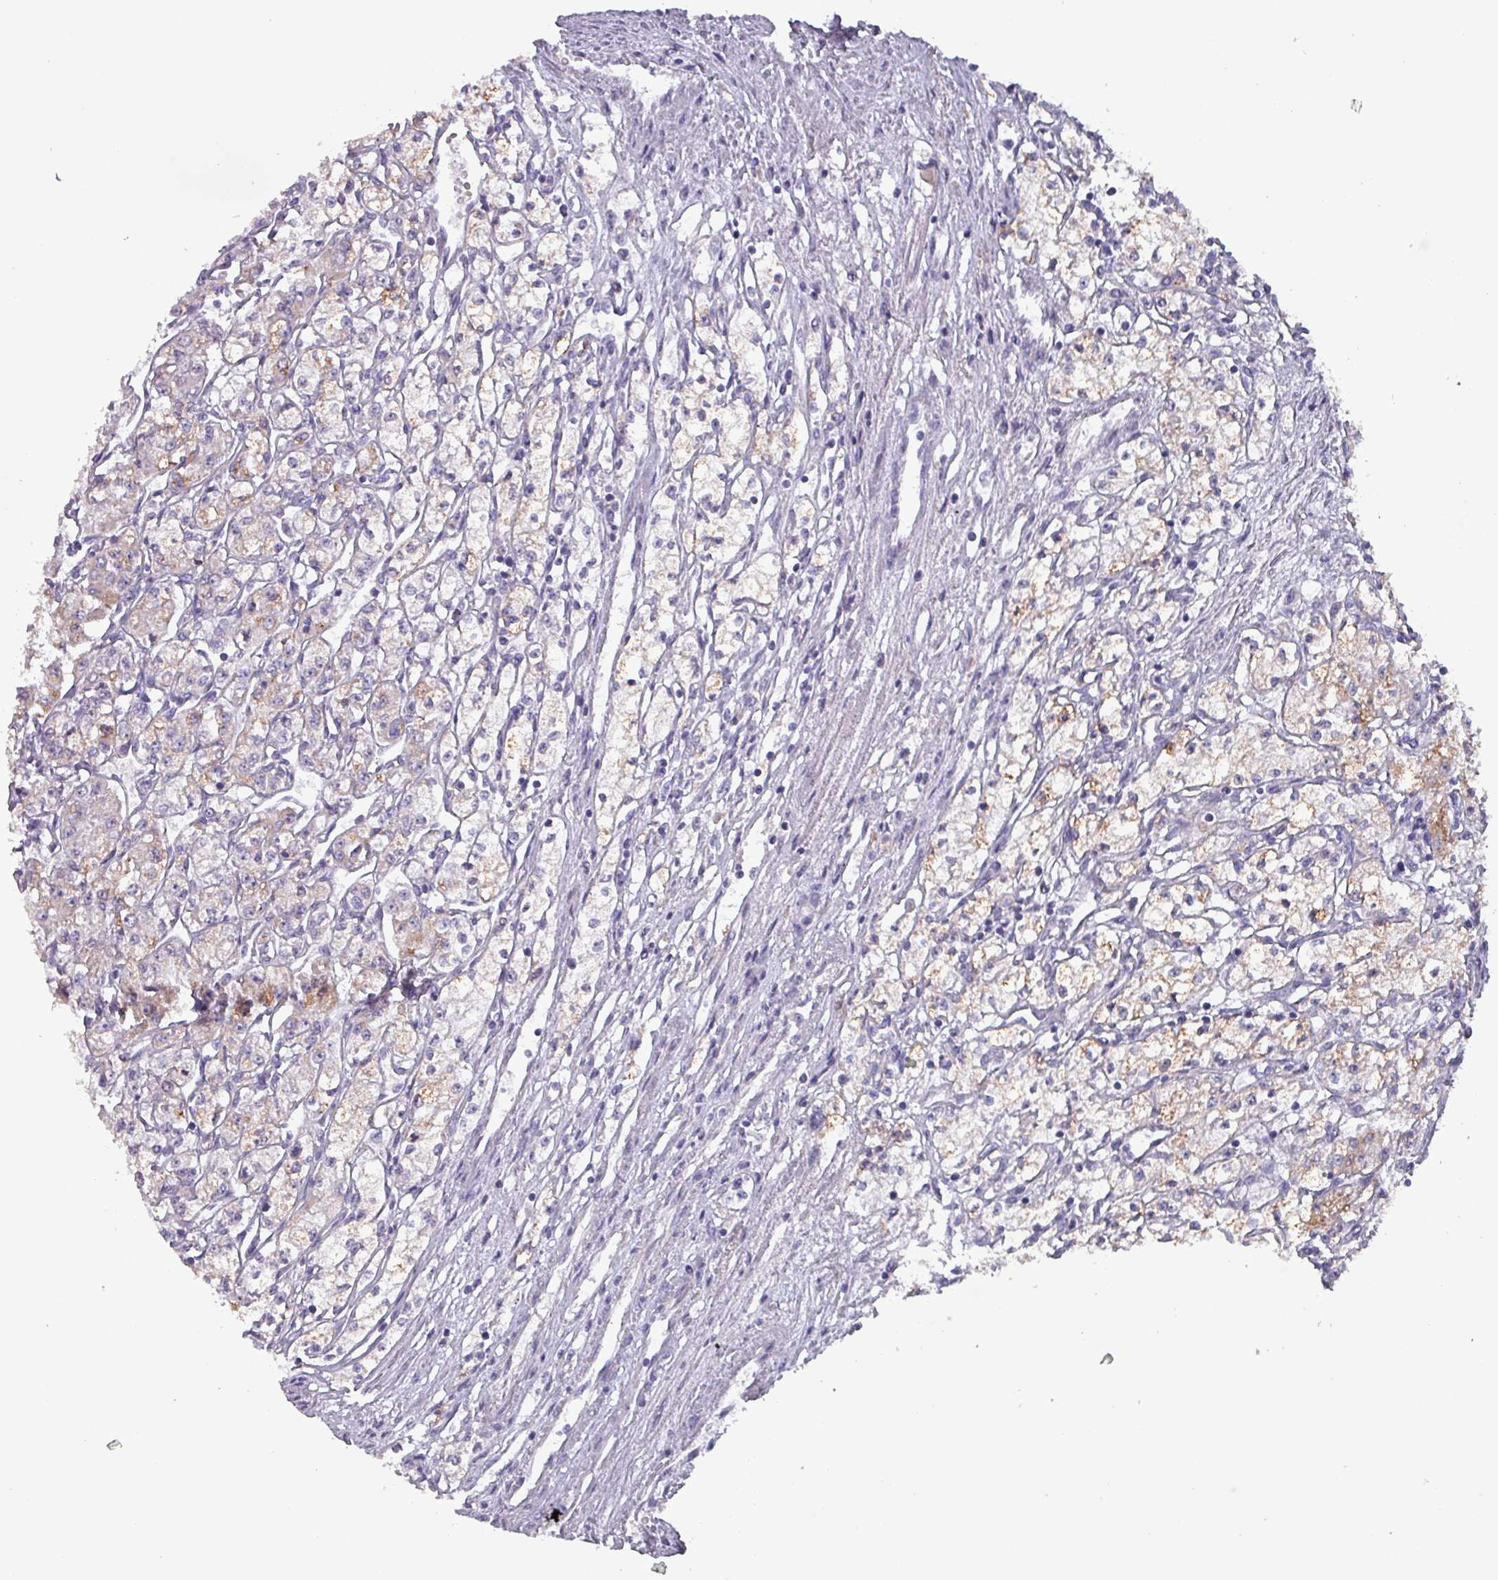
{"staining": {"intensity": "weak", "quantity": "25%-75%", "location": "cytoplasmic/membranous"}, "tissue": "renal cancer", "cell_type": "Tumor cells", "image_type": "cancer", "snomed": [{"axis": "morphology", "description": "Adenocarcinoma, NOS"}, {"axis": "topography", "description": "Kidney"}], "caption": "IHC (DAB (3,3'-diaminobenzidine)) staining of human renal cancer displays weak cytoplasmic/membranous protein expression in about 25%-75% of tumor cells.", "gene": "HSD3B7", "patient": {"sex": "male", "age": 59}}